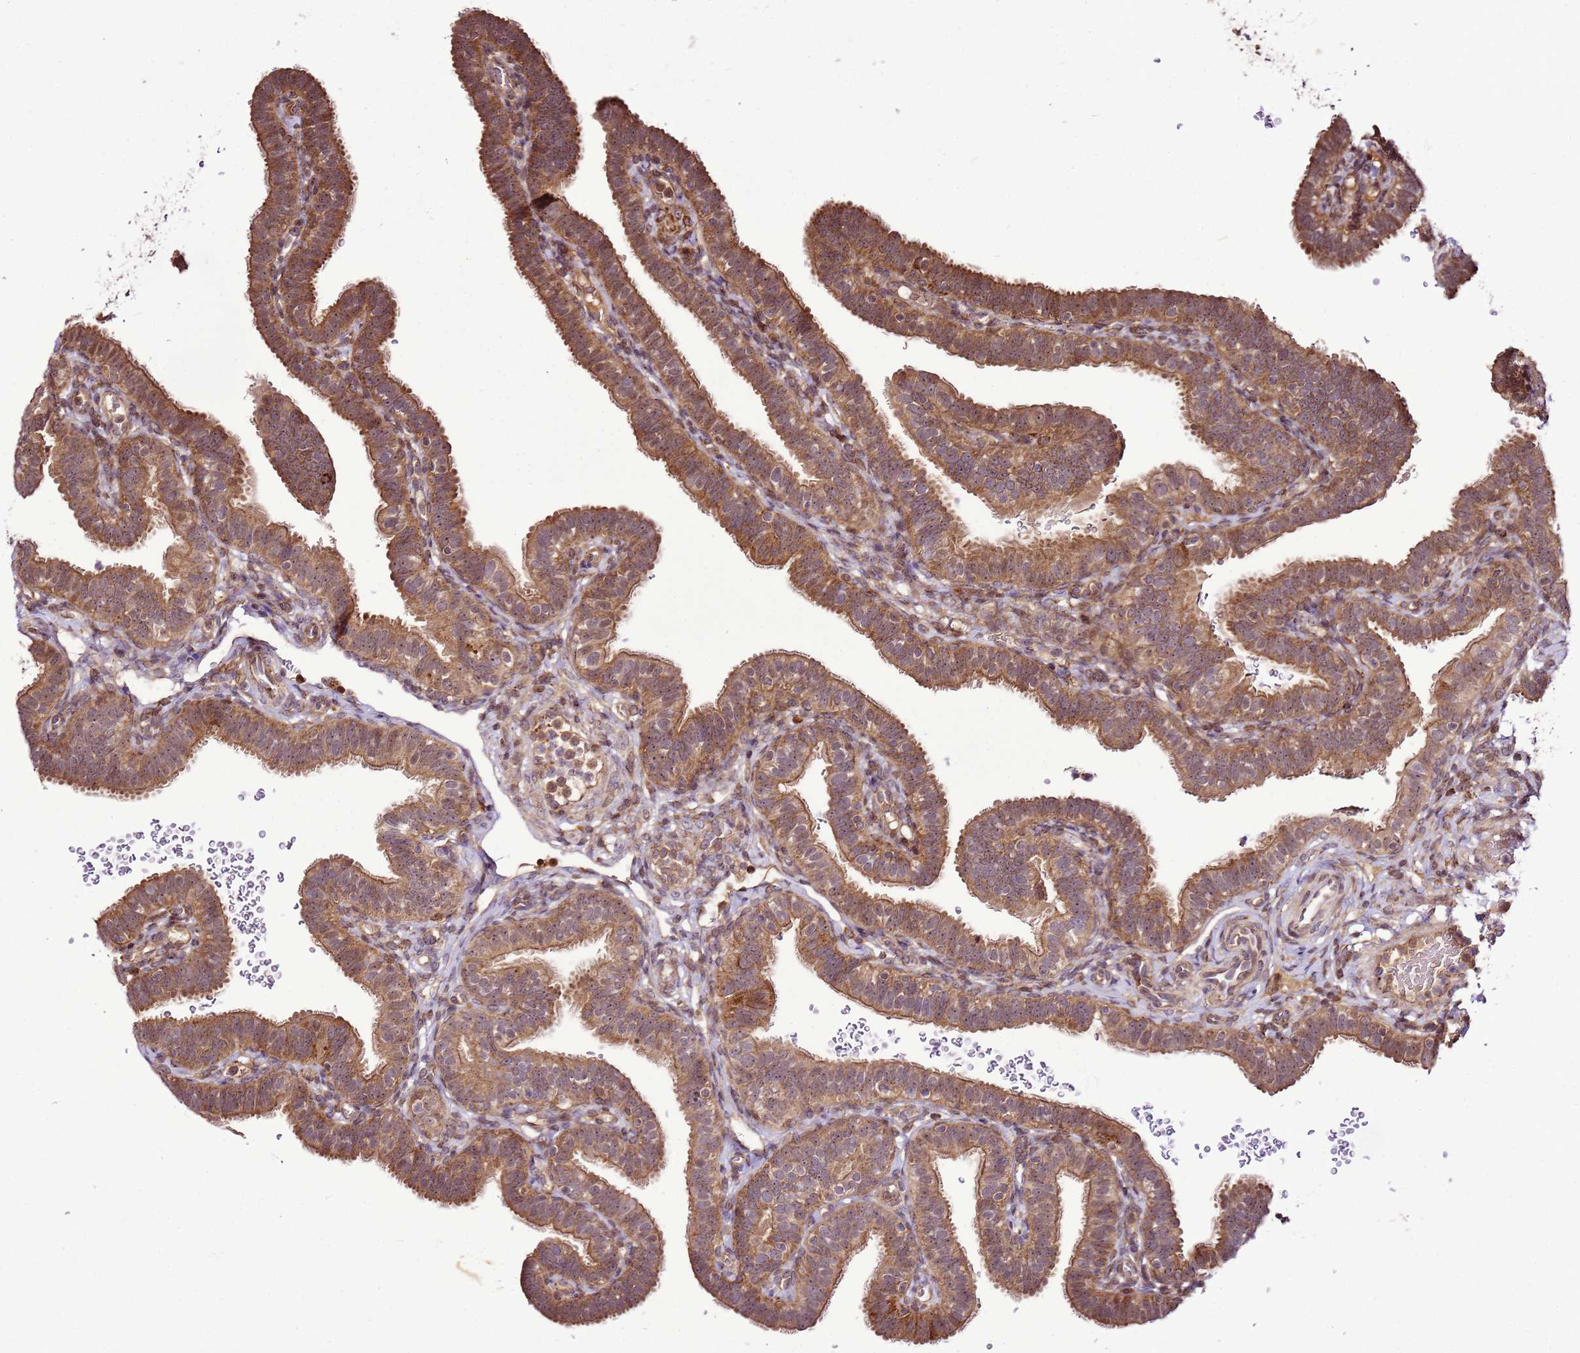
{"staining": {"intensity": "moderate", "quantity": ">75%", "location": "cytoplasmic/membranous,nuclear"}, "tissue": "fallopian tube", "cell_type": "Glandular cells", "image_type": "normal", "snomed": [{"axis": "morphology", "description": "Normal tissue, NOS"}, {"axis": "topography", "description": "Fallopian tube"}], "caption": "Immunohistochemistry of unremarkable fallopian tube displays medium levels of moderate cytoplasmic/membranous,nuclear staining in approximately >75% of glandular cells. (DAB (3,3'-diaminobenzidine) IHC, brown staining for protein, blue staining for nuclei).", "gene": "RASA3", "patient": {"sex": "female", "age": 41}}